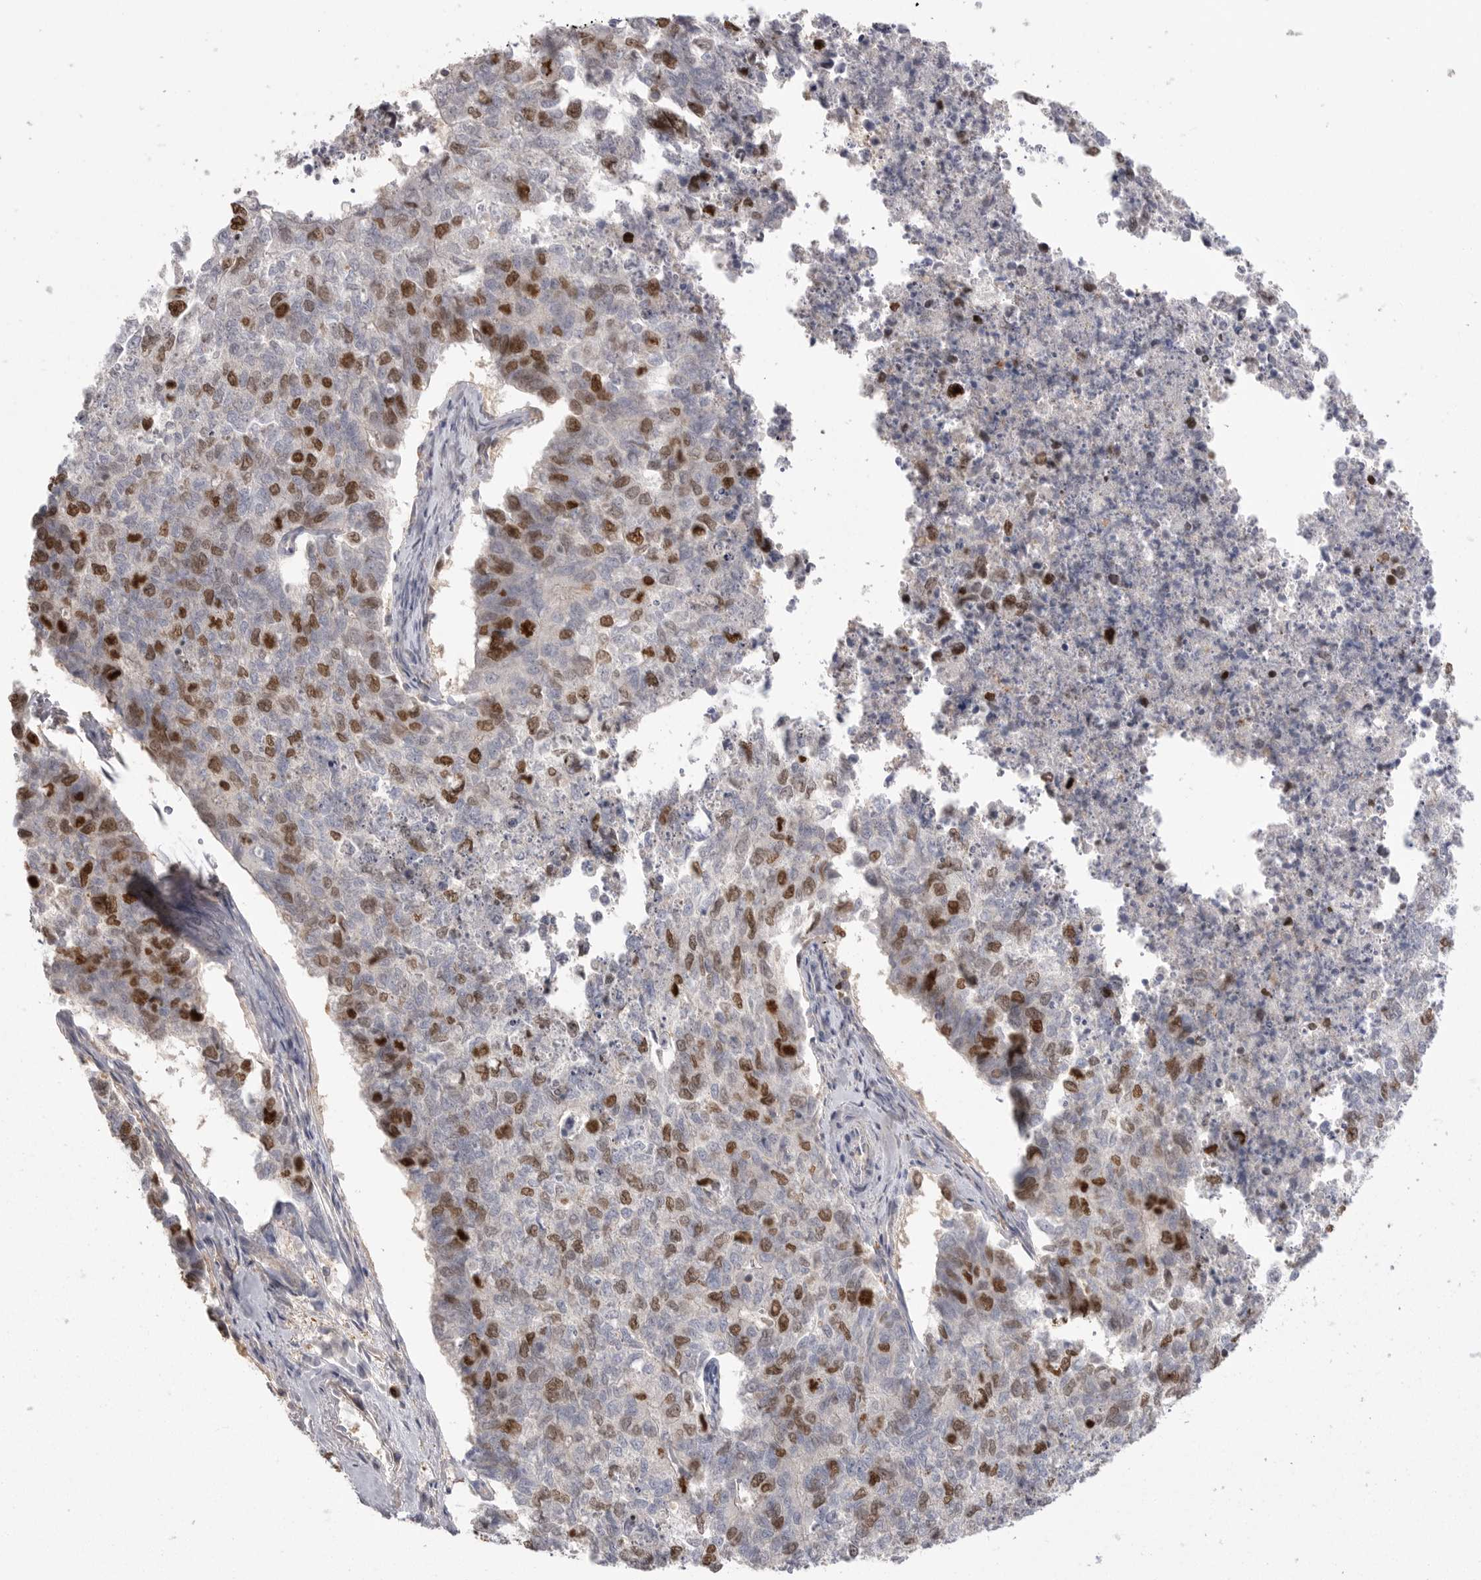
{"staining": {"intensity": "strong", "quantity": "<25%", "location": "nuclear"}, "tissue": "cervical cancer", "cell_type": "Tumor cells", "image_type": "cancer", "snomed": [{"axis": "morphology", "description": "Squamous cell carcinoma, NOS"}, {"axis": "topography", "description": "Cervix"}], "caption": "Immunohistochemical staining of human cervical squamous cell carcinoma shows medium levels of strong nuclear positivity in approximately <25% of tumor cells. Nuclei are stained in blue.", "gene": "TOP2A", "patient": {"sex": "female", "age": 63}}